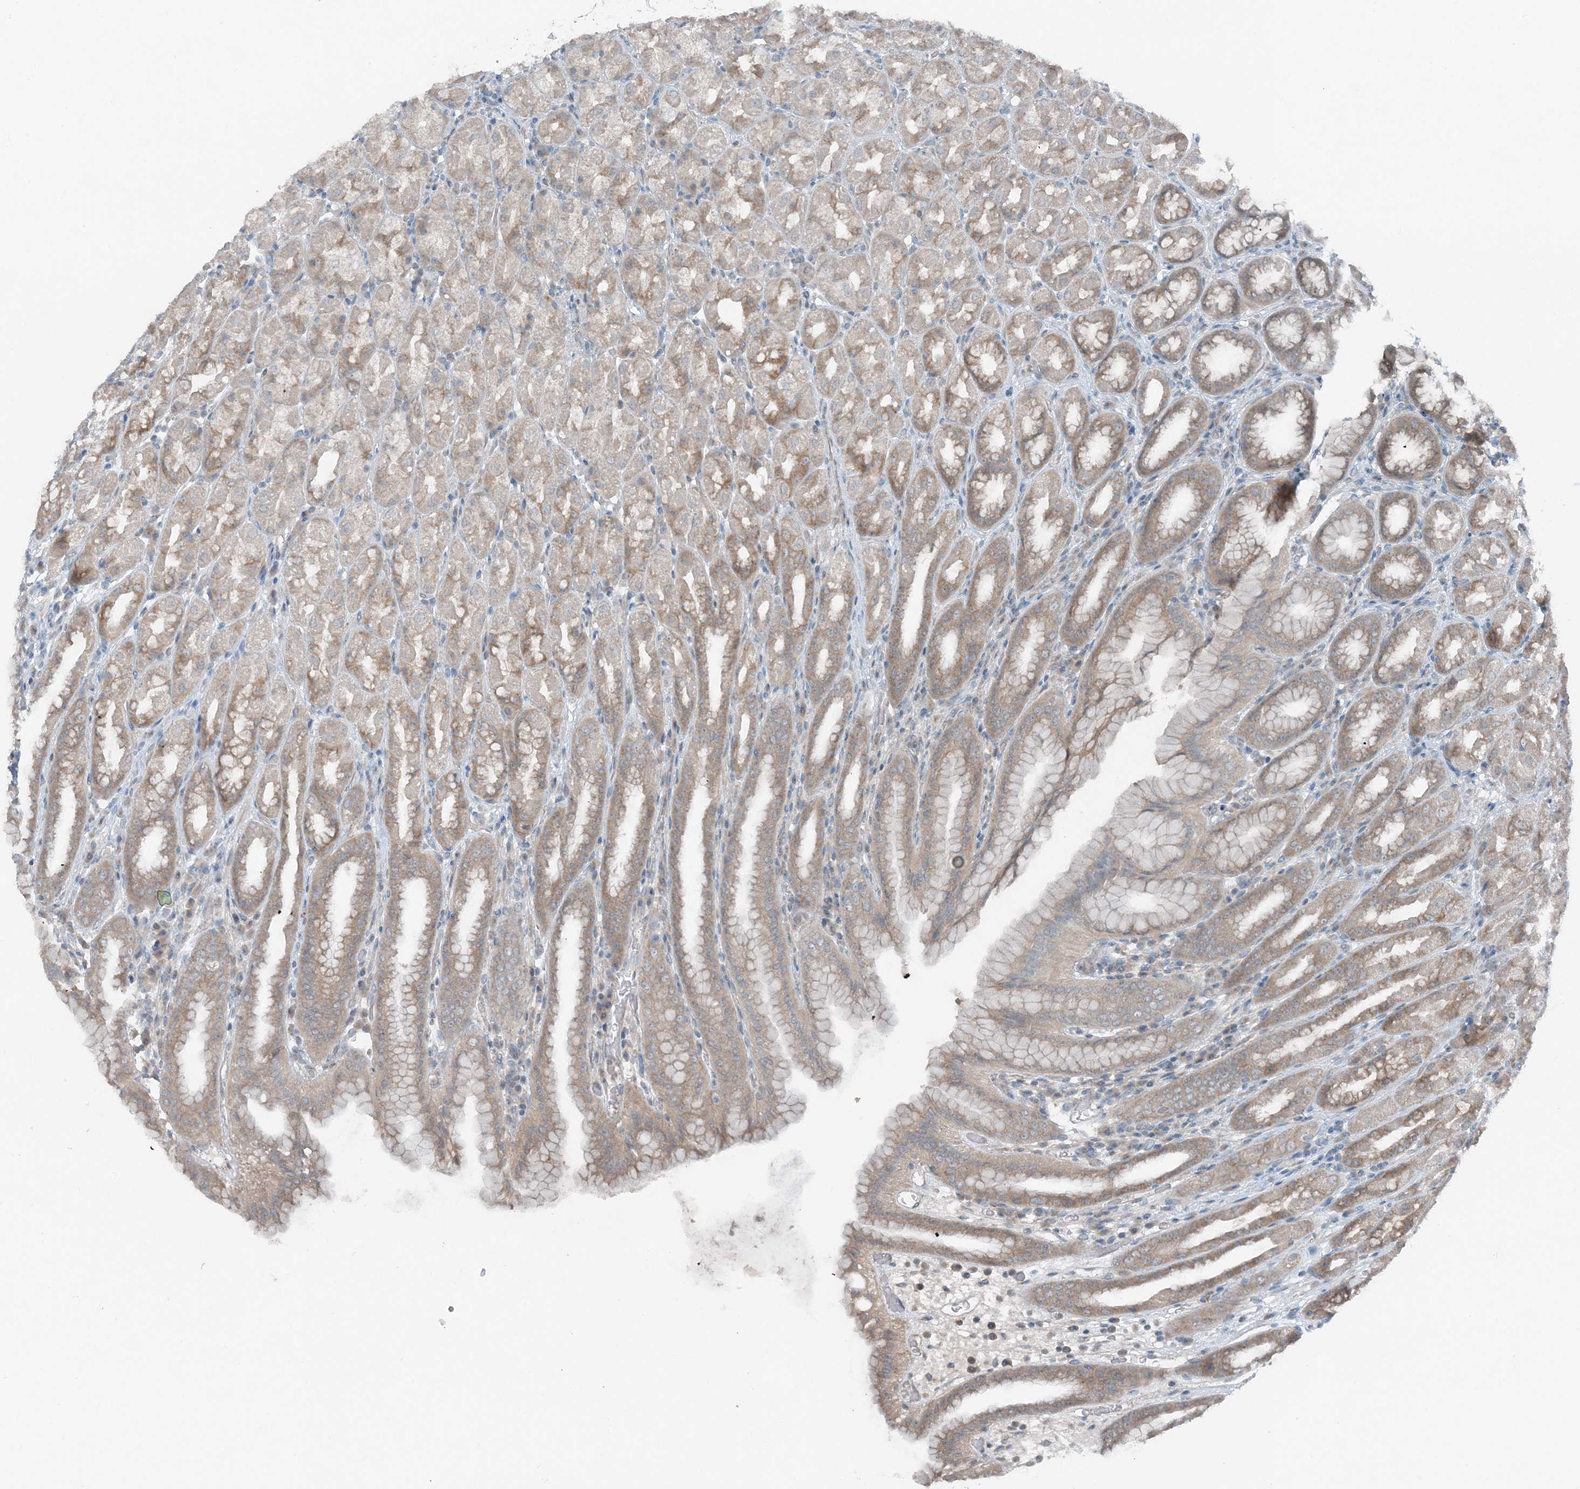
{"staining": {"intensity": "moderate", "quantity": "25%-75%", "location": "cytoplasmic/membranous"}, "tissue": "stomach", "cell_type": "Glandular cells", "image_type": "normal", "snomed": [{"axis": "morphology", "description": "Normal tissue, NOS"}, {"axis": "topography", "description": "Stomach, upper"}], "caption": "This image demonstrates benign stomach stained with immunohistochemistry (IHC) to label a protein in brown. The cytoplasmic/membranous of glandular cells show moderate positivity for the protein. Nuclei are counter-stained blue.", "gene": "MITD1", "patient": {"sex": "male", "age": 68}}